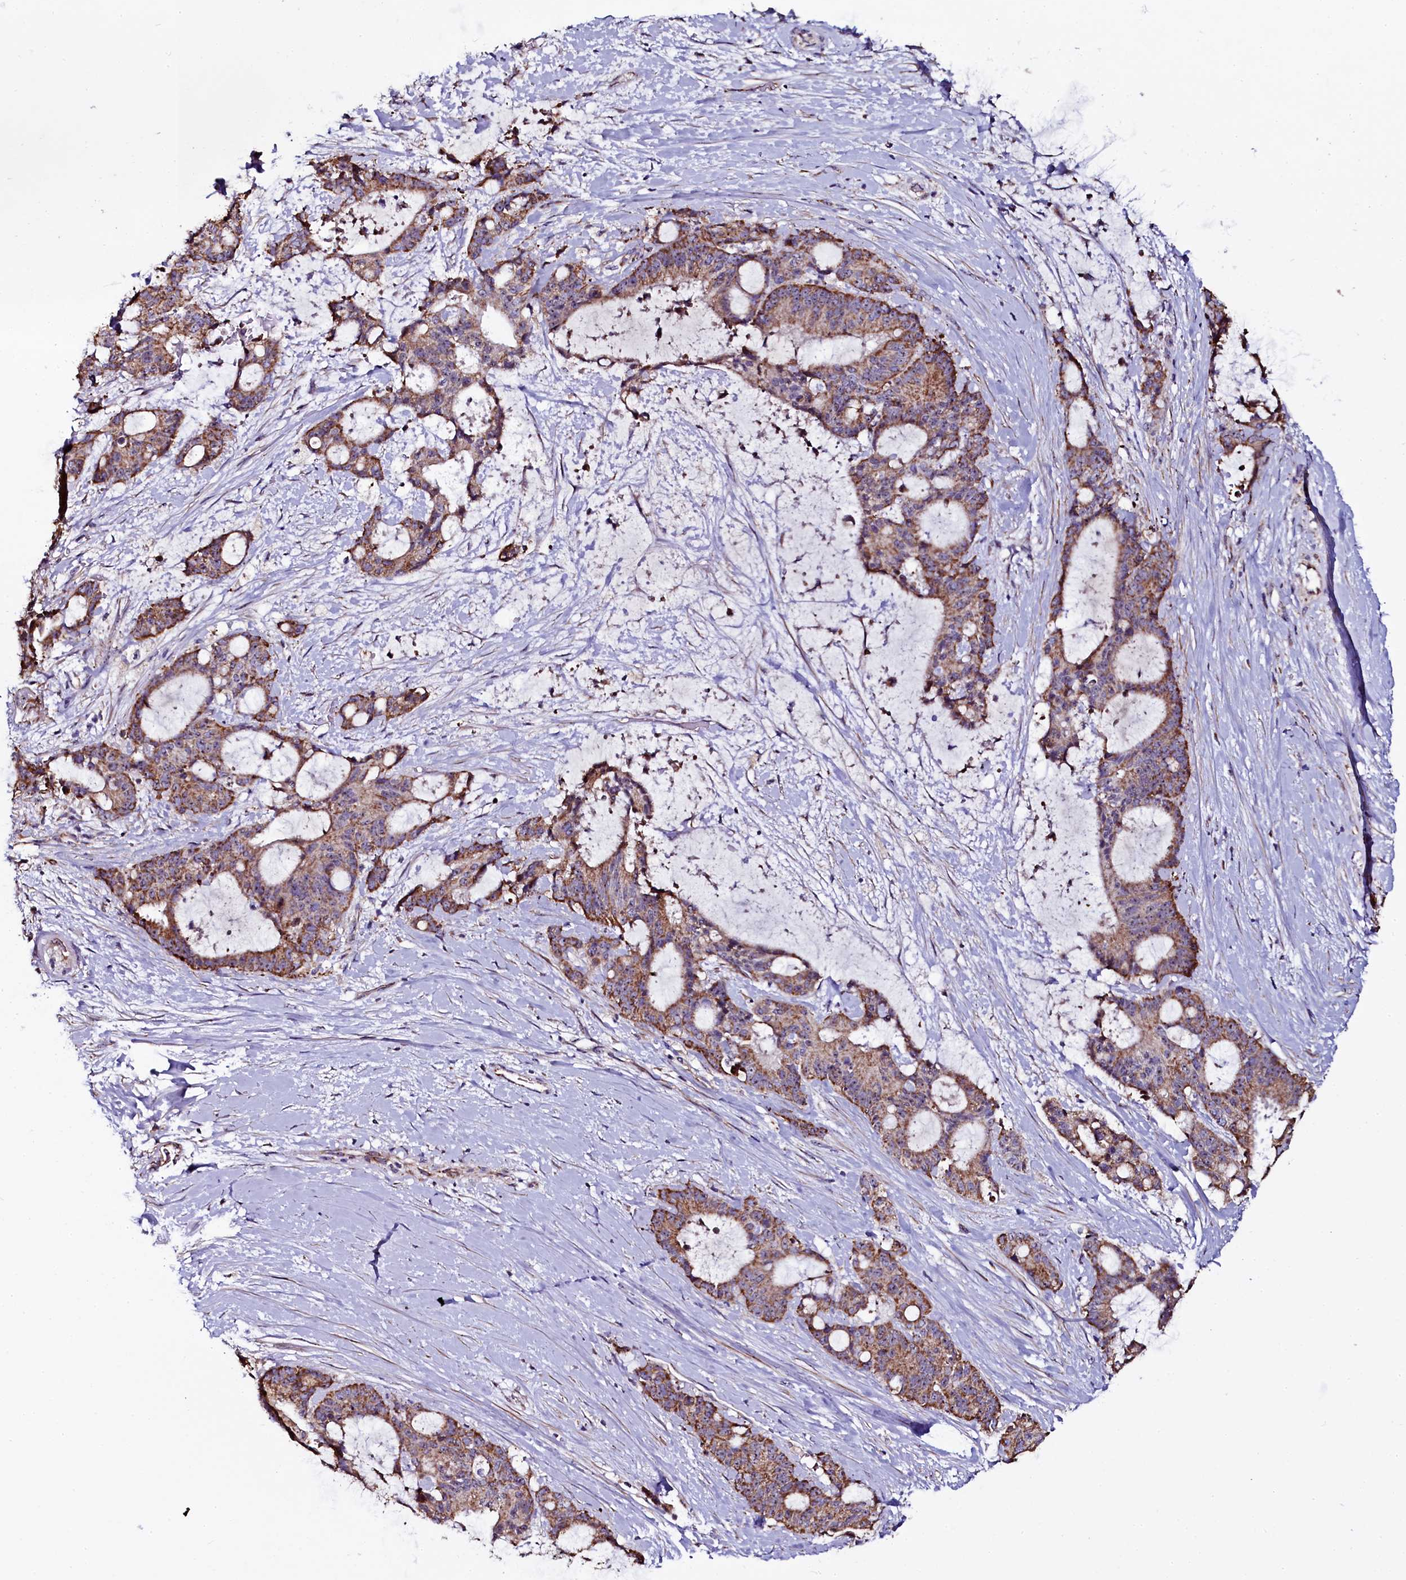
{"staining": {"intensity": "moderate", "quantity": ">75%", "location": "cytoplasmic/membranous,nuclear"}, "tissue": "liver cancer", "cell_type": "Tumor cells", "image_type": "cancer", "snomed": [{"axis": "morphology", "description": "Normal tissue, NOS"}, {"axis": "morphology", "description": "Cholangiocarcinoma"}, {"axis": "topography", "description": "Liver"}, {"axis": "topography", "description": "Peripheral nerve tissue"}], "caption": "This image reveals liver cholangiocarcinoma stained with IHC to label a protein in brown. The cytoplasmic/membranous and nuclear of tumor cells show moderate positivity for the protein. Nuclei are counter-stained blue.", "gene": "NAA80", "patient": {"sex": "female", "age": 73}}